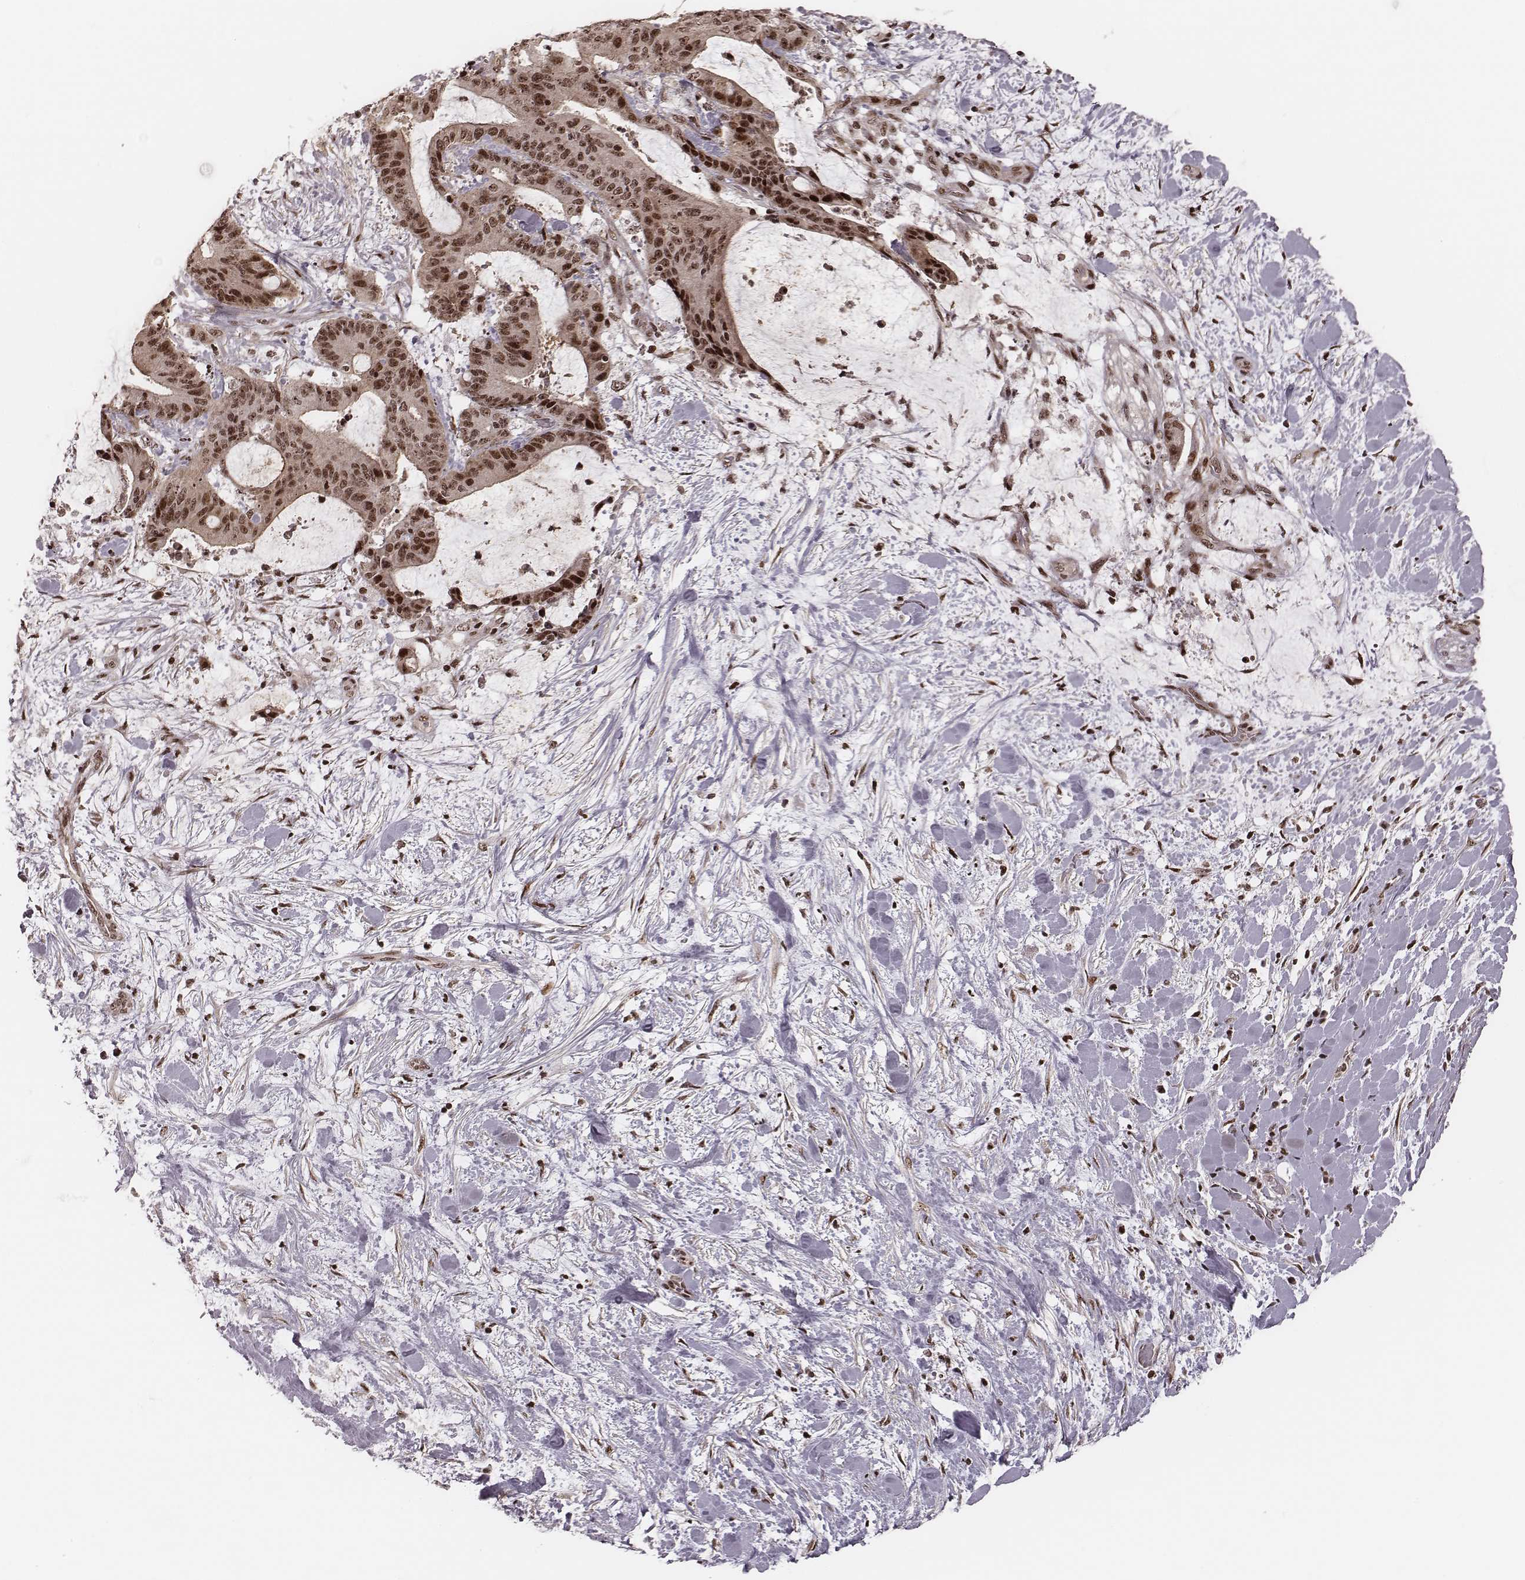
{"staining": {"intensity": "moderate", "quantity": ">75%", "location": "cytoplasmic/membranous,nuclear"}, "tissue": "liver cancer", "cell_type": "Tumor cells", "image_type": "cancer", "snomed": [{"axis": "morphology", "description": "Cholangiocarcinoma"}, {"axis": "topography", "description": "Liver"}], "caption": "A brown stain shows moderate cytoplasmic/membranous and nuclear expression of a protein in liver cancer tumor cells. The protein is shown in brown color, while the nuclei are stained blue.", "gene": "VRK3", "patient": {"sex": "female", "age": 73}}